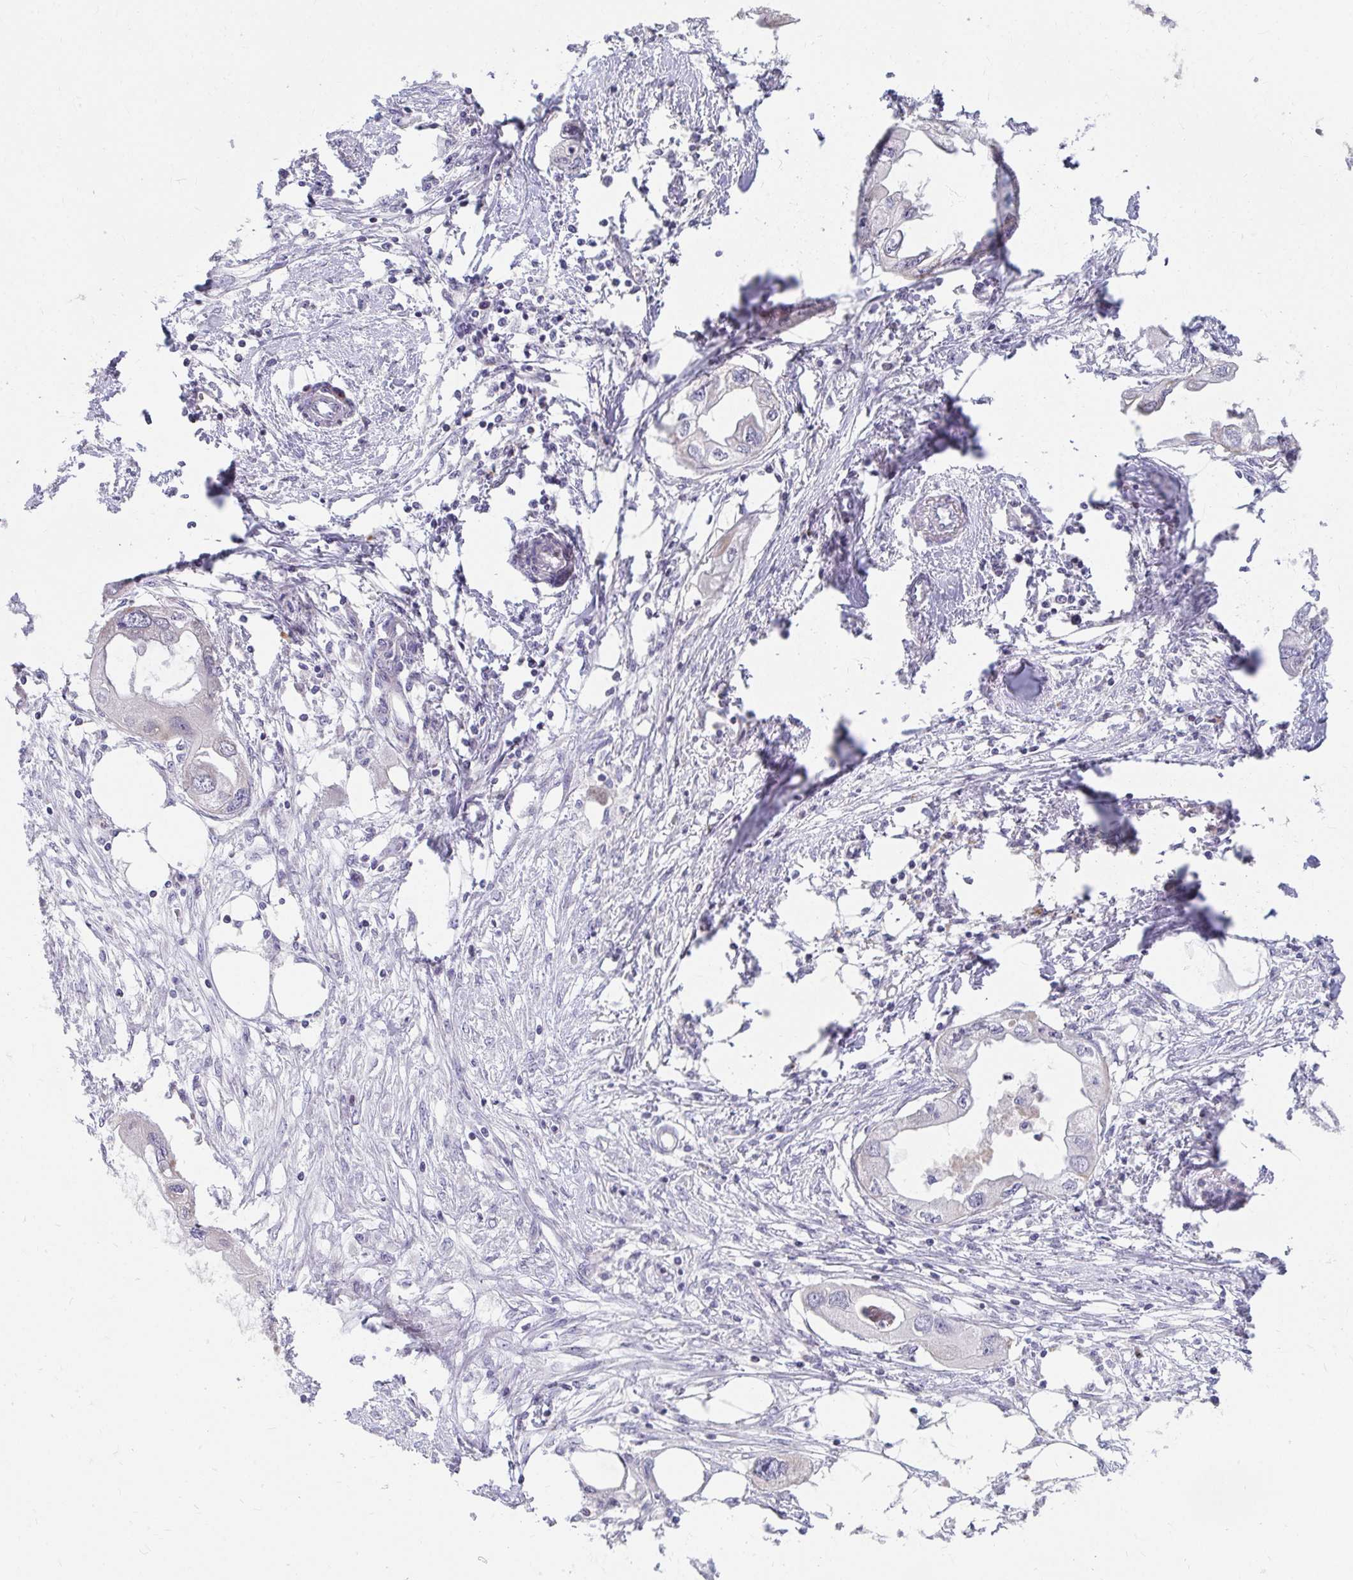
{"staining": {"intensity": "negative", "quantity": "none", "location": "none"}, "tissue": "endometrial cancer", "cell_type": "Tumor cells", "image_type": "cancer", "snomed": [{"axis": "morphology", "description": "Adenocarcinoma, NOS"}, {"axis": "morphology", "description": "Adenocarcinoma, metastatic, NOS"}, {"axis": "topography", "description": "Adipose tissue"}, {"axis": "topography", "description": "Endometrium"}], "caption": "Immunohistochemical staining of human endometrial cancer (metastatic adenocarcinoma) demonstrates no significant staining in tumor cells.", "gene": "EXOC5", "patient": {"sex": "female", "age": 67}}